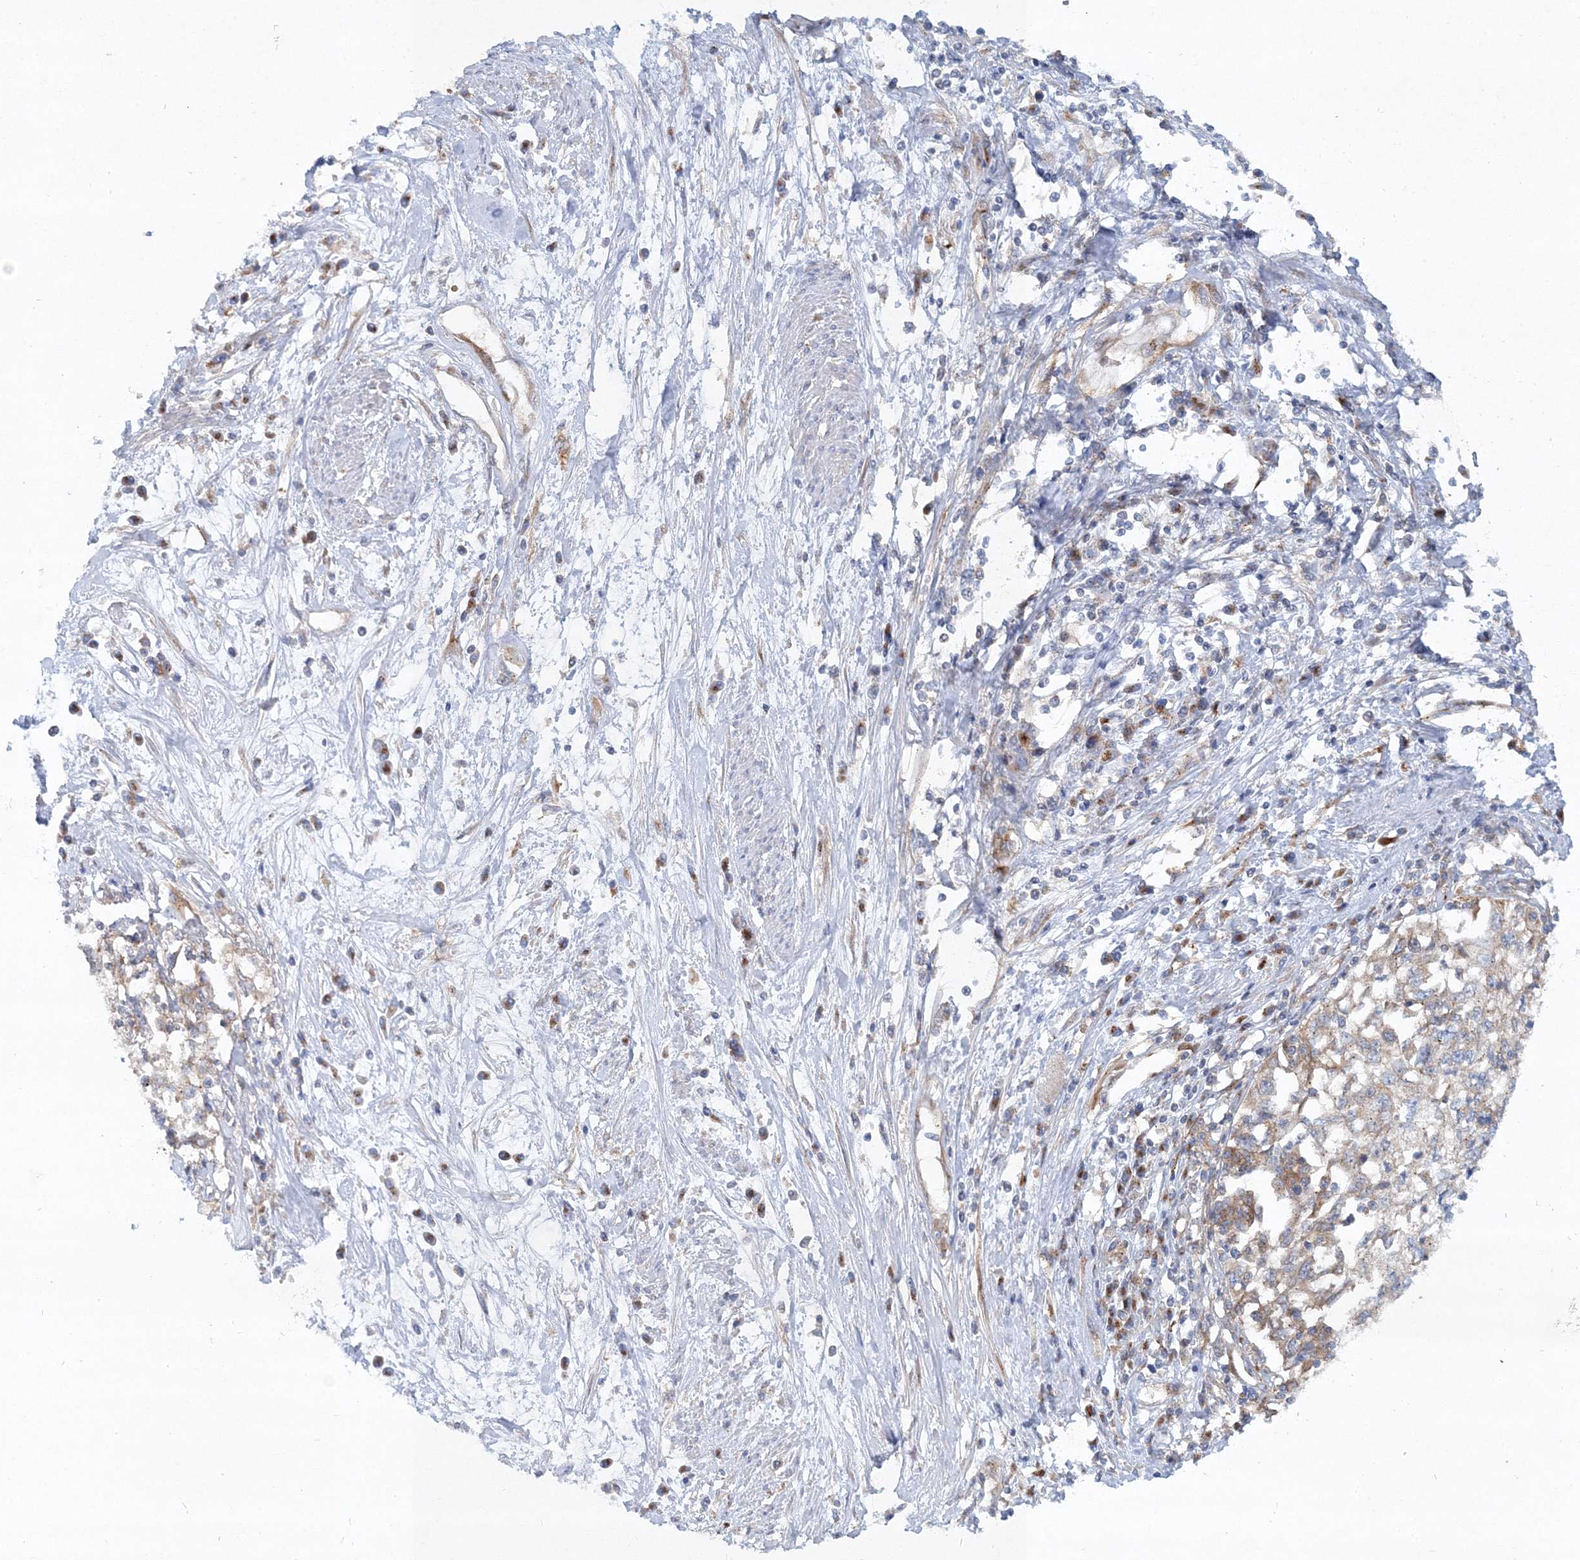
{"staining": {"intensity": "moderate", "quantity": "<25%", "location": "cytoplasmic/membranous"}, "tissue": "cervical cancer", "cell_type": "Tumor cells", "image_type": "cancer", "snomed": [{"axis": "morphology", "description": "Squamous cell carcinoma, NOS"}, {"axis": "topography", "description": "Cervix"}], "caption": "Protein staining demonstrates moderate cytoplasmic/membranous positivity in about <25% of tumor cells in squamous cell carcinoma (cervical).", "gene": "SEC23IP", "patient": {"sex": "female", "age": 57}}